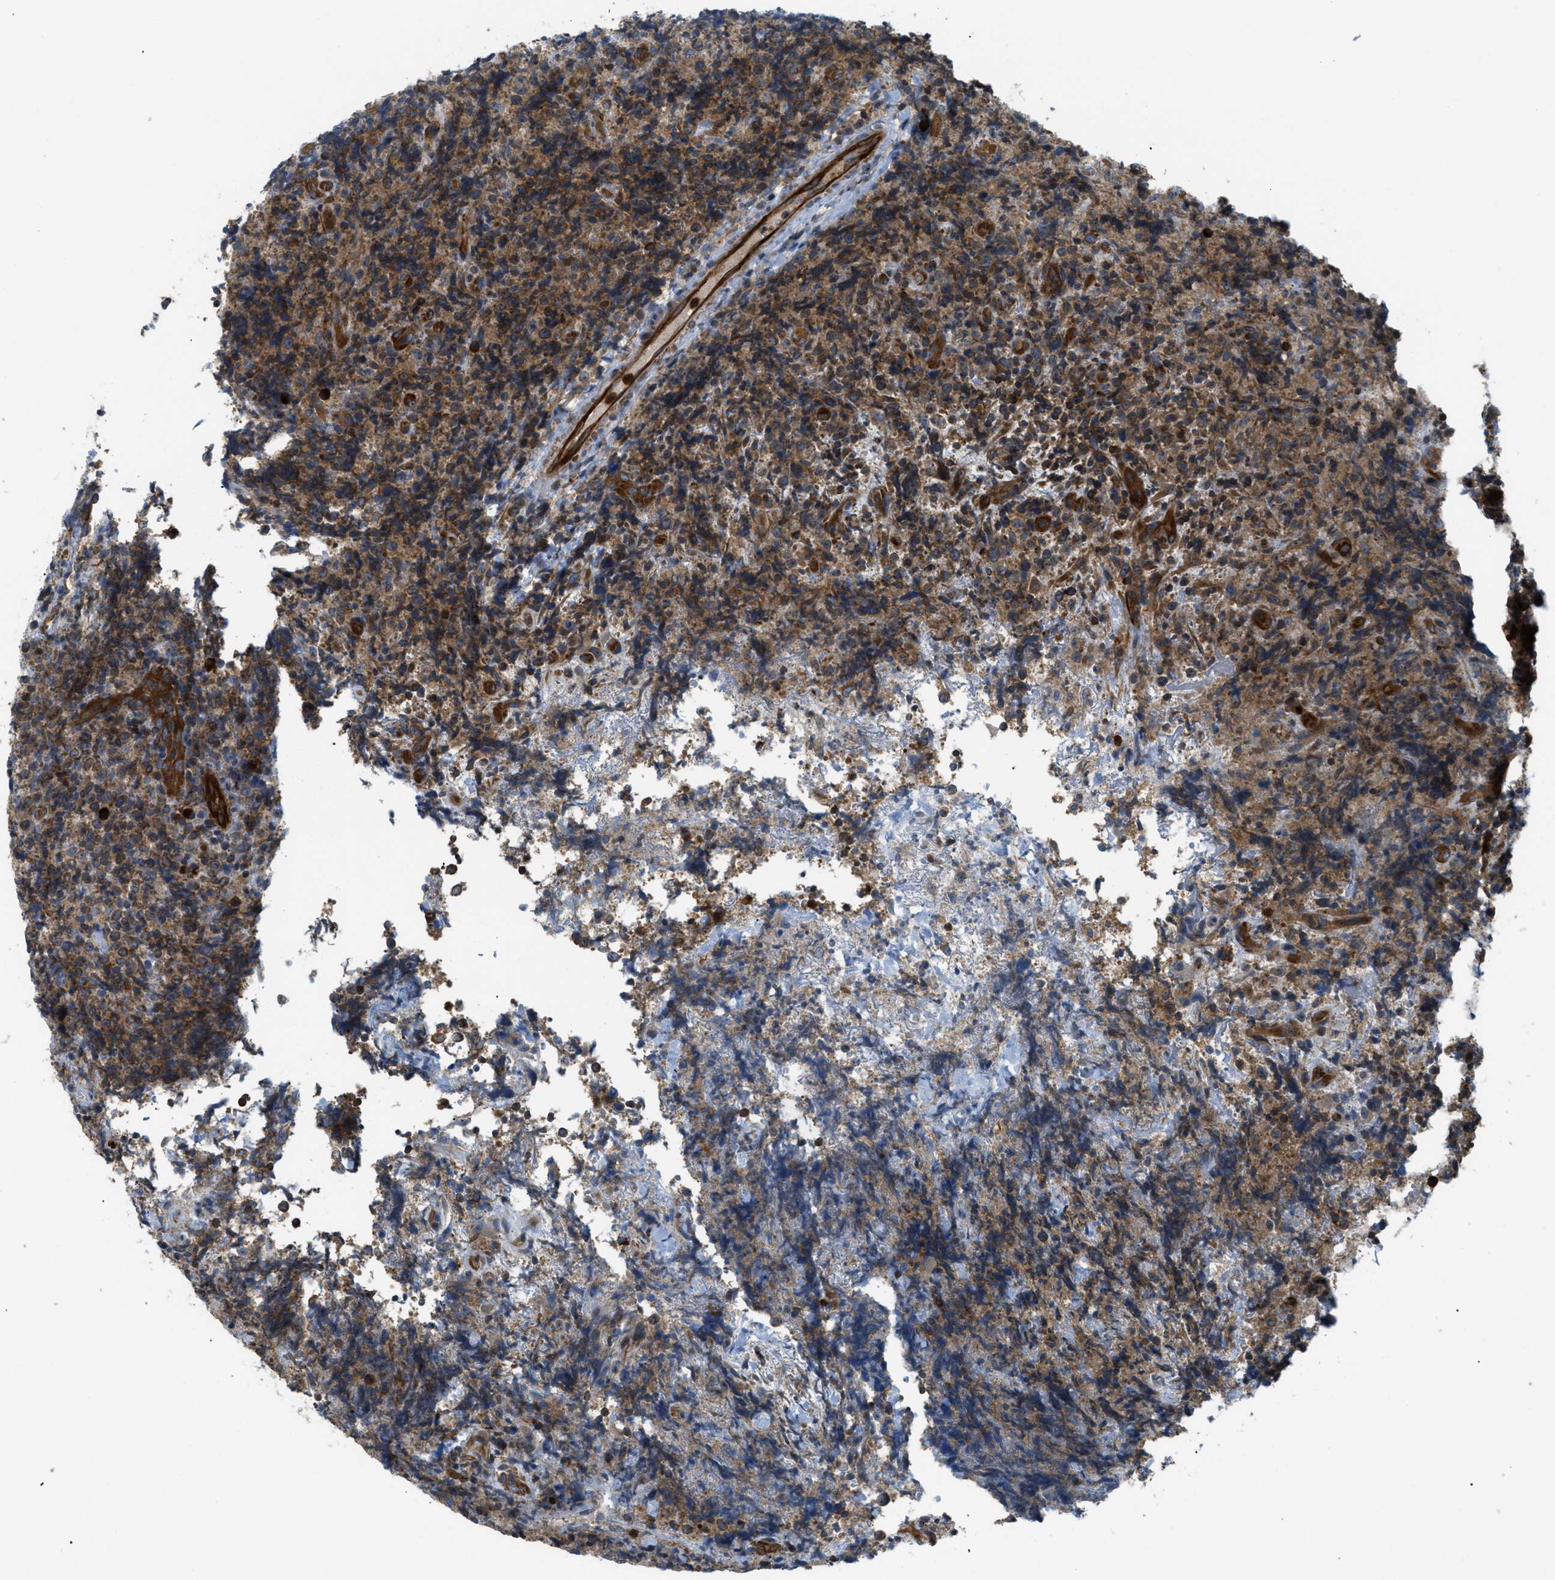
{"staining": {"intensity": "moderate", "quantity": ">75%", "location": "cytoplasmic/membranous"}, "tissue": "lymphoma", "cell_type": "Tumor cells", "image_type": "cancer", "snomed": [{"axis": "morphology", "description": "Malignant lymphoma, non-Hodgkin's type, High grade"}, {"axis": "topography", "description": "Tonsil"}], "caption": "IHC micrograph of lymphoma stained for a protein (brown), which shows medium levels of moderate cytoplasmic/membranous expression in approximately >75% of tumor cells.", "gene": "ATP2A3", "patient": {"sex": "female", "age": 36}}